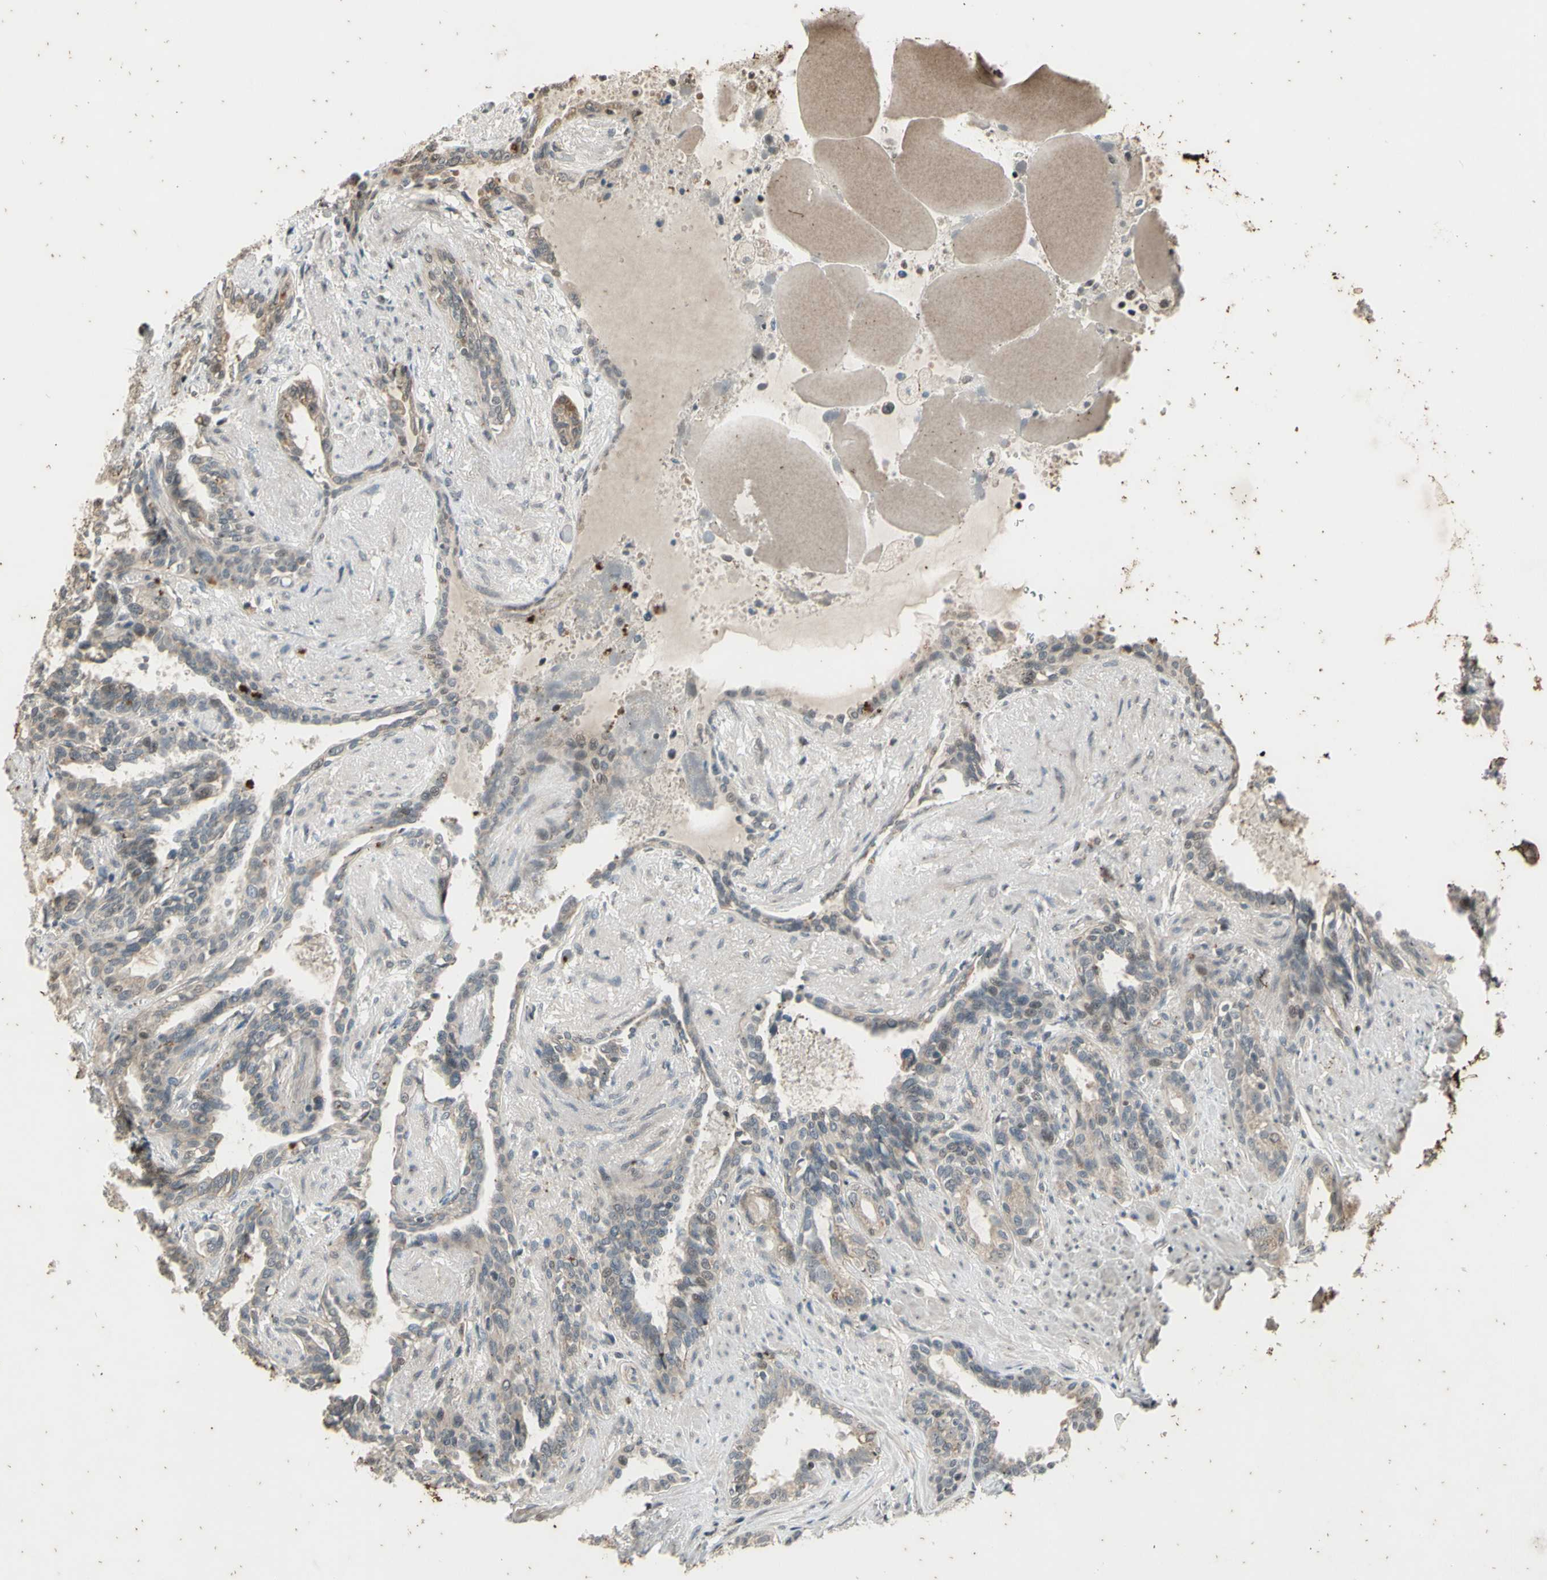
{"staining": {"intensity": "strong", "quantity": "<25%", "location": "cytoplasmic/membranous"}, "tissue": "seminal vesicle", "cell_type": "Glandular cells", "image_type": "normal", "snomed": [{"axis": "morphology", "description": "Normal tissue, NOS"}, {"axis": "topography", "description": "Seminal veicle"}], "caption": "There is medium levels of strong cytoplasmic/membranous expression in glandular cells of normal seminal vesicle, as demonstrated by immunohistochemical staining (brown color).", "gene": "EFNB2", "patient": {"sex": "male", "age": 61}}